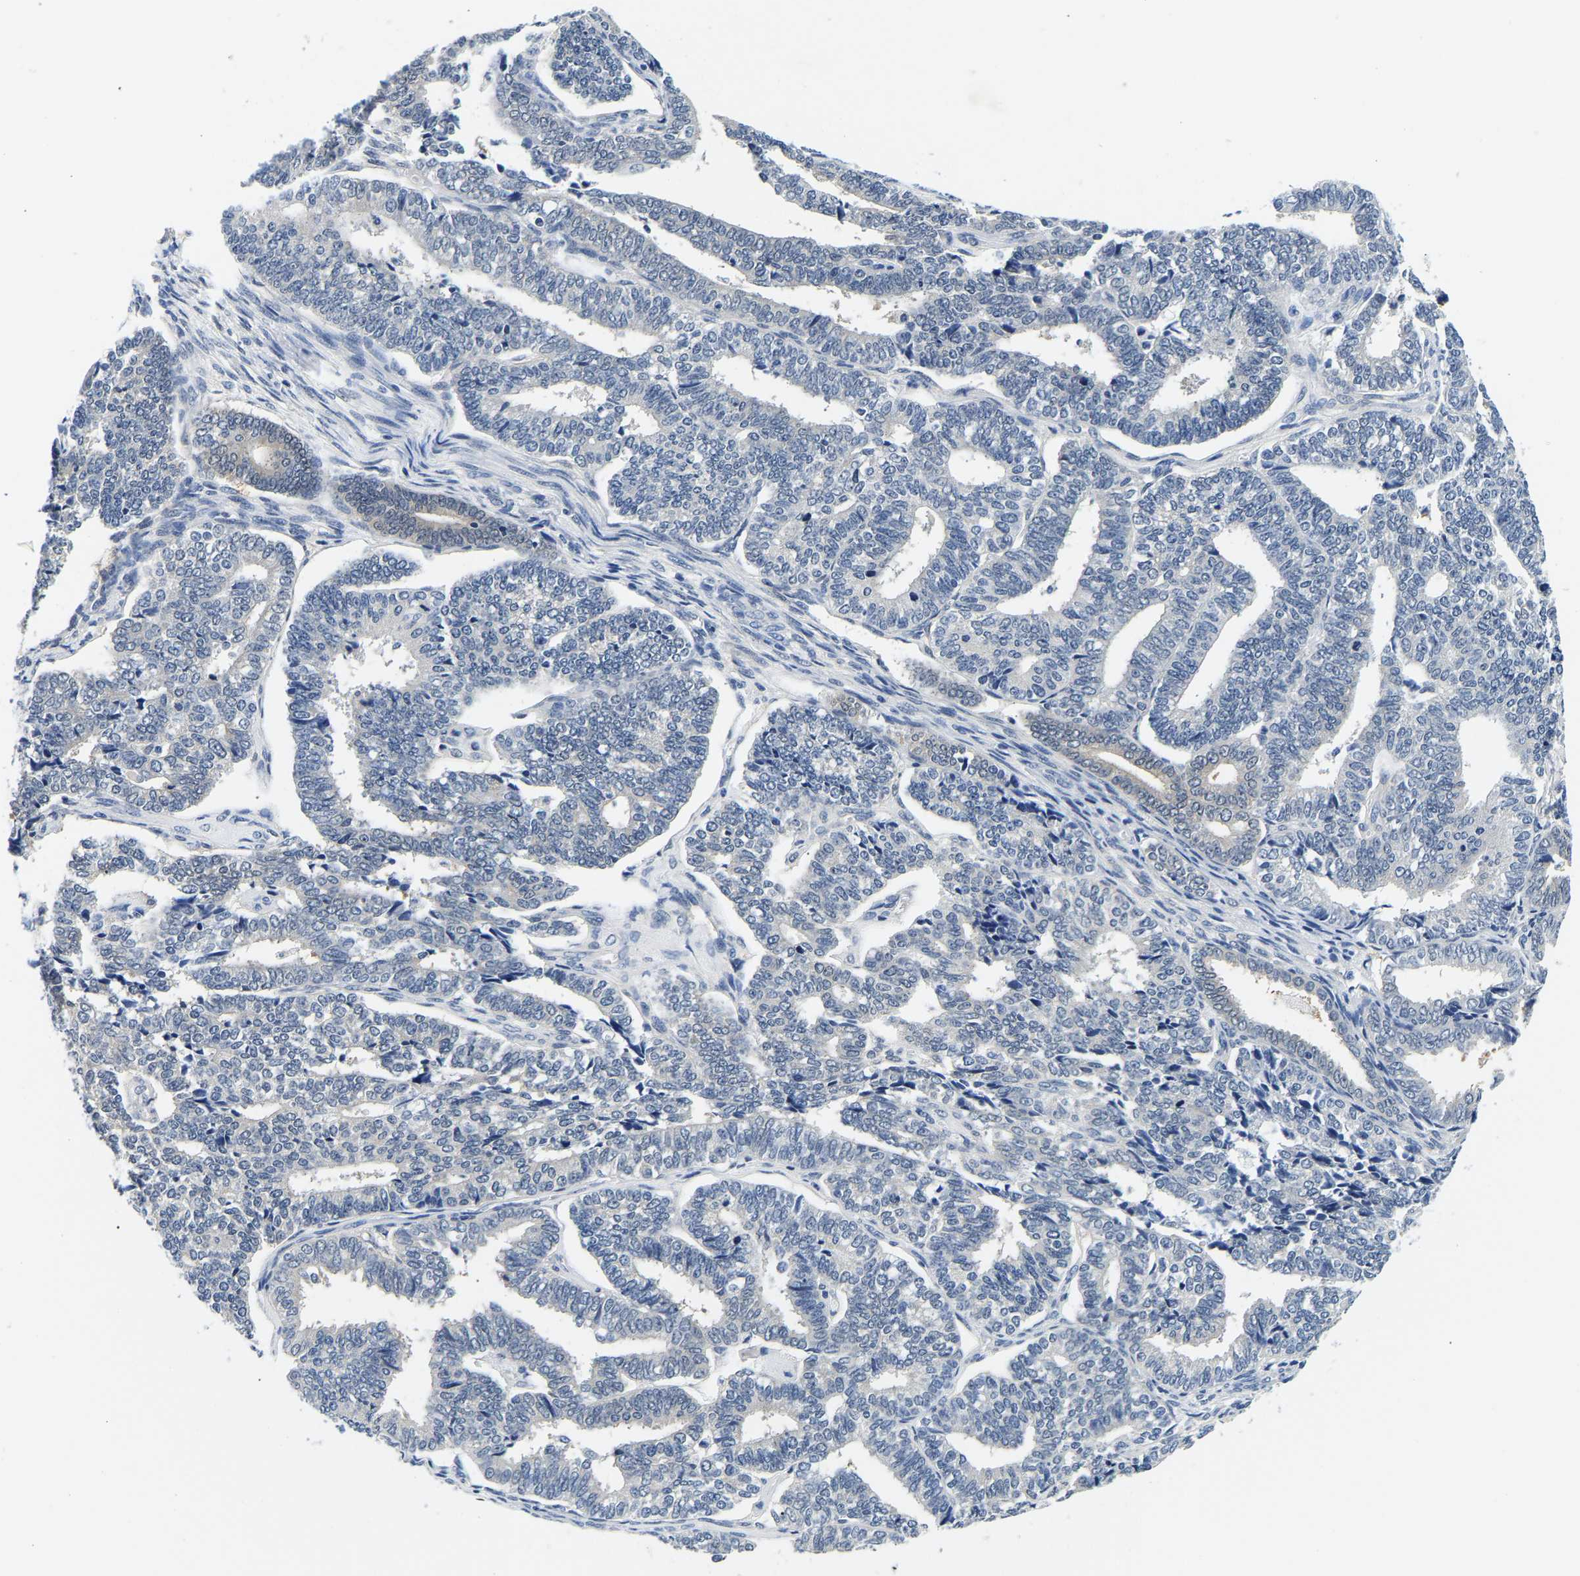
{"staining": {"intensity": "negative", "quantity": "none", "location": "none"}, "tissue": "endometrial cancer", "cell_type": "Tumor cells", "image_type": "cancer", "snomed": [{"axis": "morphology", "description": "Adenocarcinoma, NOS"}, {"axis": "topography", "description": "Endometrium"}], "caption": "This is a micrograph of IHC staining of endometrial cancer, which shows no staining in tumor cells. (DAB IHC visualized using brightfield microscopy, high magnification).", "gene": "UCHL3", "patient": {"sex": "female", "age": 70}}